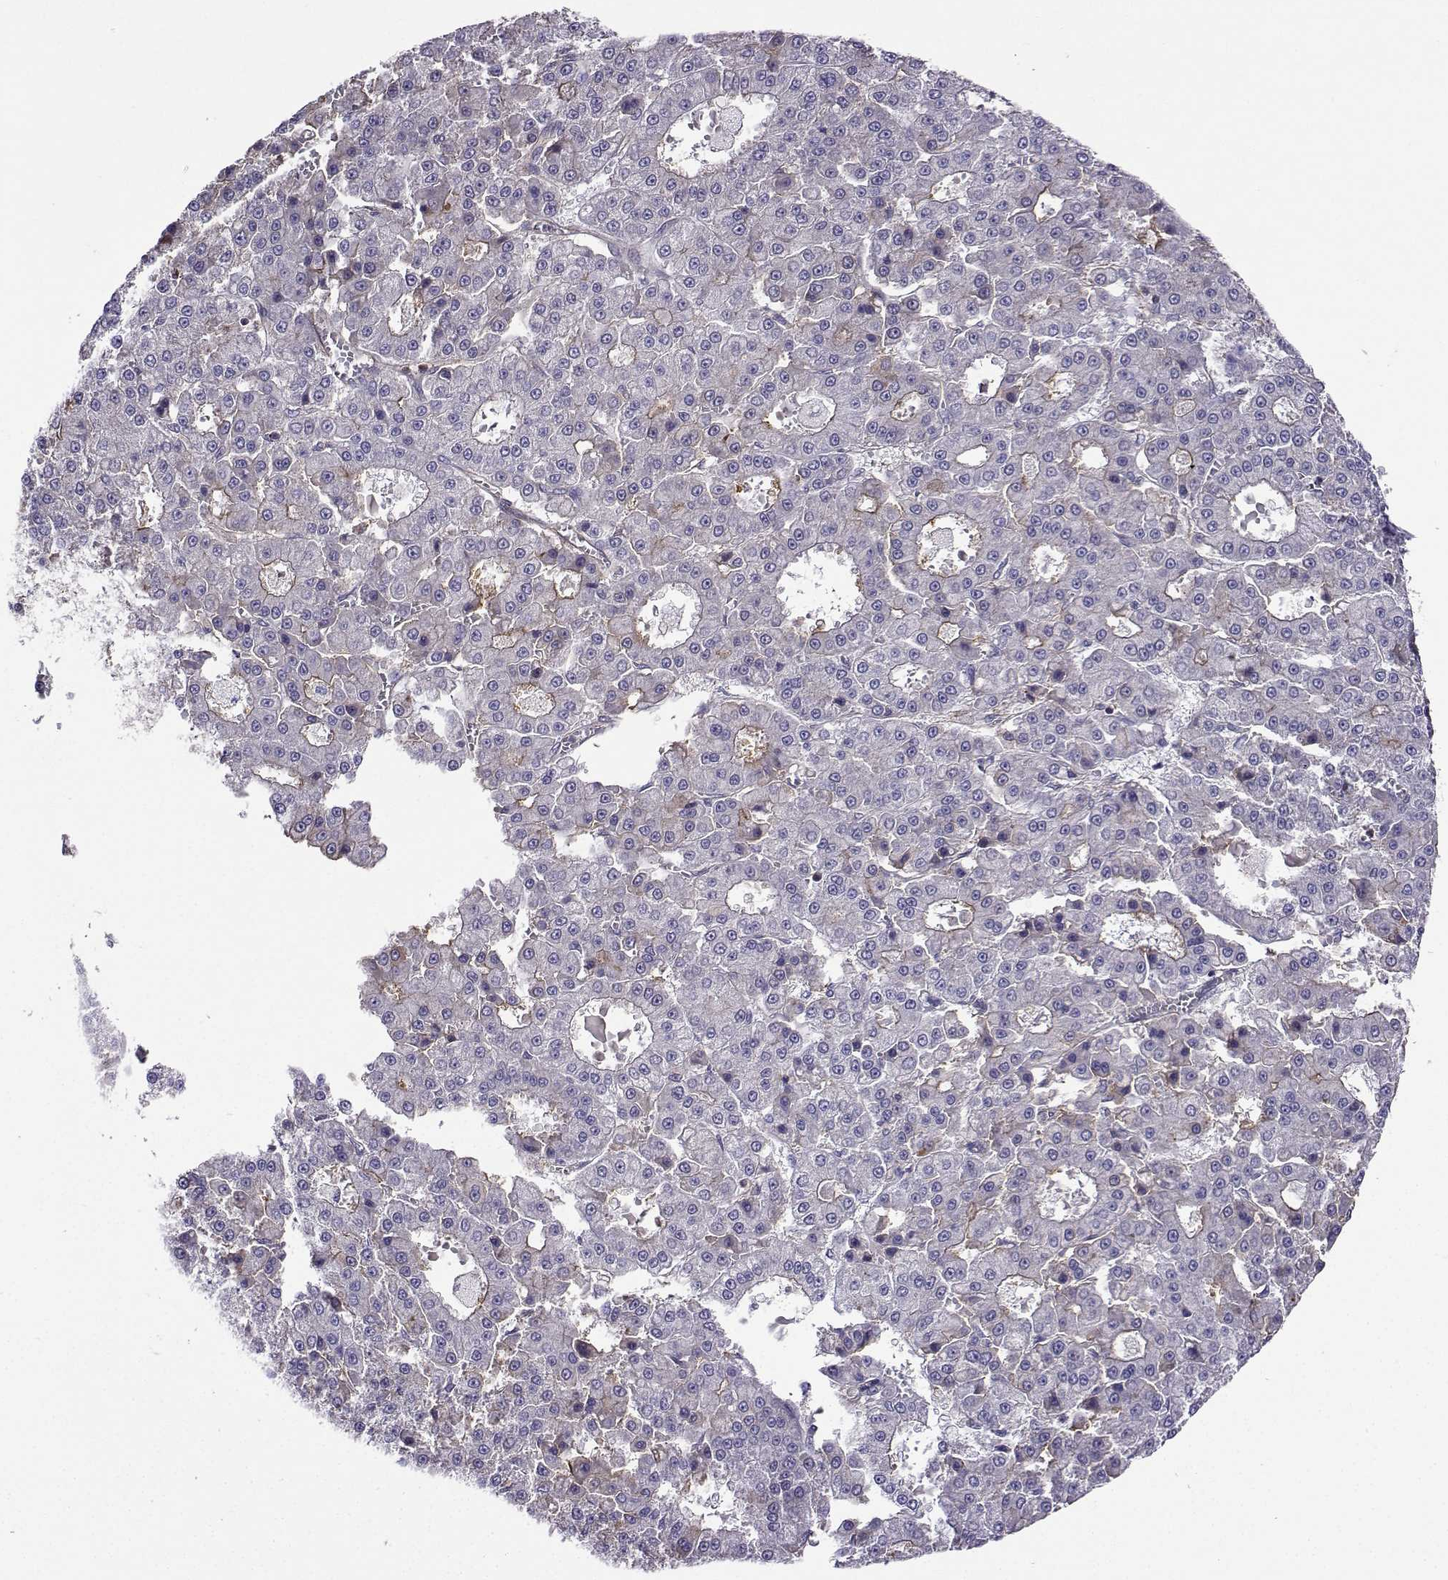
{"staining": {"intensity": "moderate", "quantity": "<25%", "location": "cytoplasmic/membranous"}, "tissue": "liver cancer", "cell_type": "Tumor cells", "image_type": "cancer", "snomed": [{"axis": "morphology", "description": "Carcinoma, Hepatocellular, NOS"}, {"axis": "topography", "description": "Liver"}], "caption": "Liver hepatocellular carcinoma stained with immunohistochemistry reveals moderate cytoplasmic/membranous positivity in about <25% of tumor cells.", "gene": "ITGB8", "patient": {"sex": "male", "age": 70}}